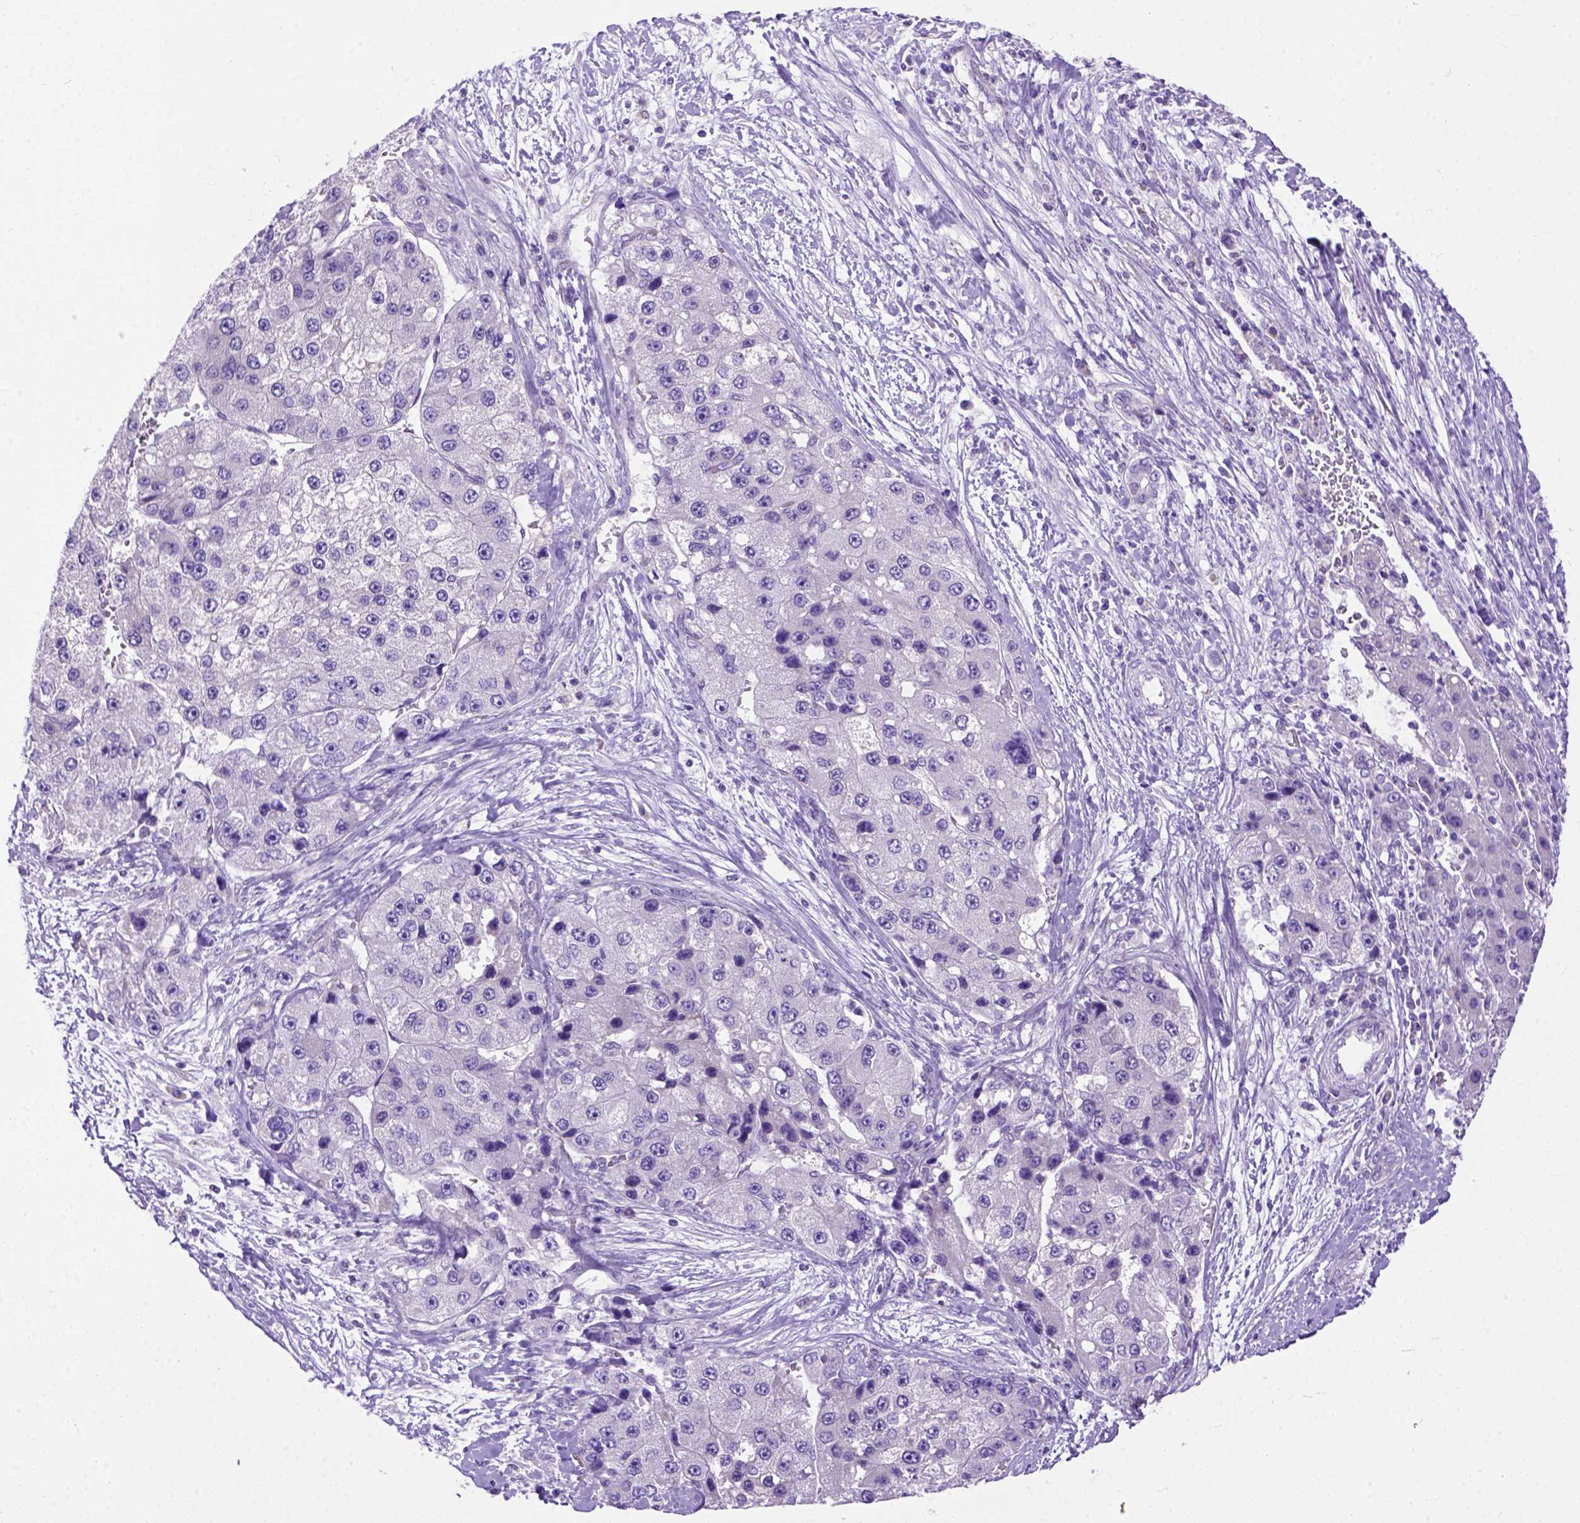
{"staining": {"intensity": "negative", "quantity": "none", "location": "none"}, "tissue": "liver cancer", "cell_type": "Tumor cells", "image_type": "cancer", "snomed": [{"axis": "morphology", "description": "Carcinoma, Hepatocellular, NOS"}, {"axis": "topography", "description": "Liver"}], "caption": "A high-resolution image shows IHC staining of hepatocellular carcinoma (liver), which reveals no significant staining in tumor cells. (DAB (3,3'-diaminobenzidine) immunohistochemistry with hematoxylin counter stain).", "gene": "ODAD3", "patient": {"sex": "female", "age": 73}}